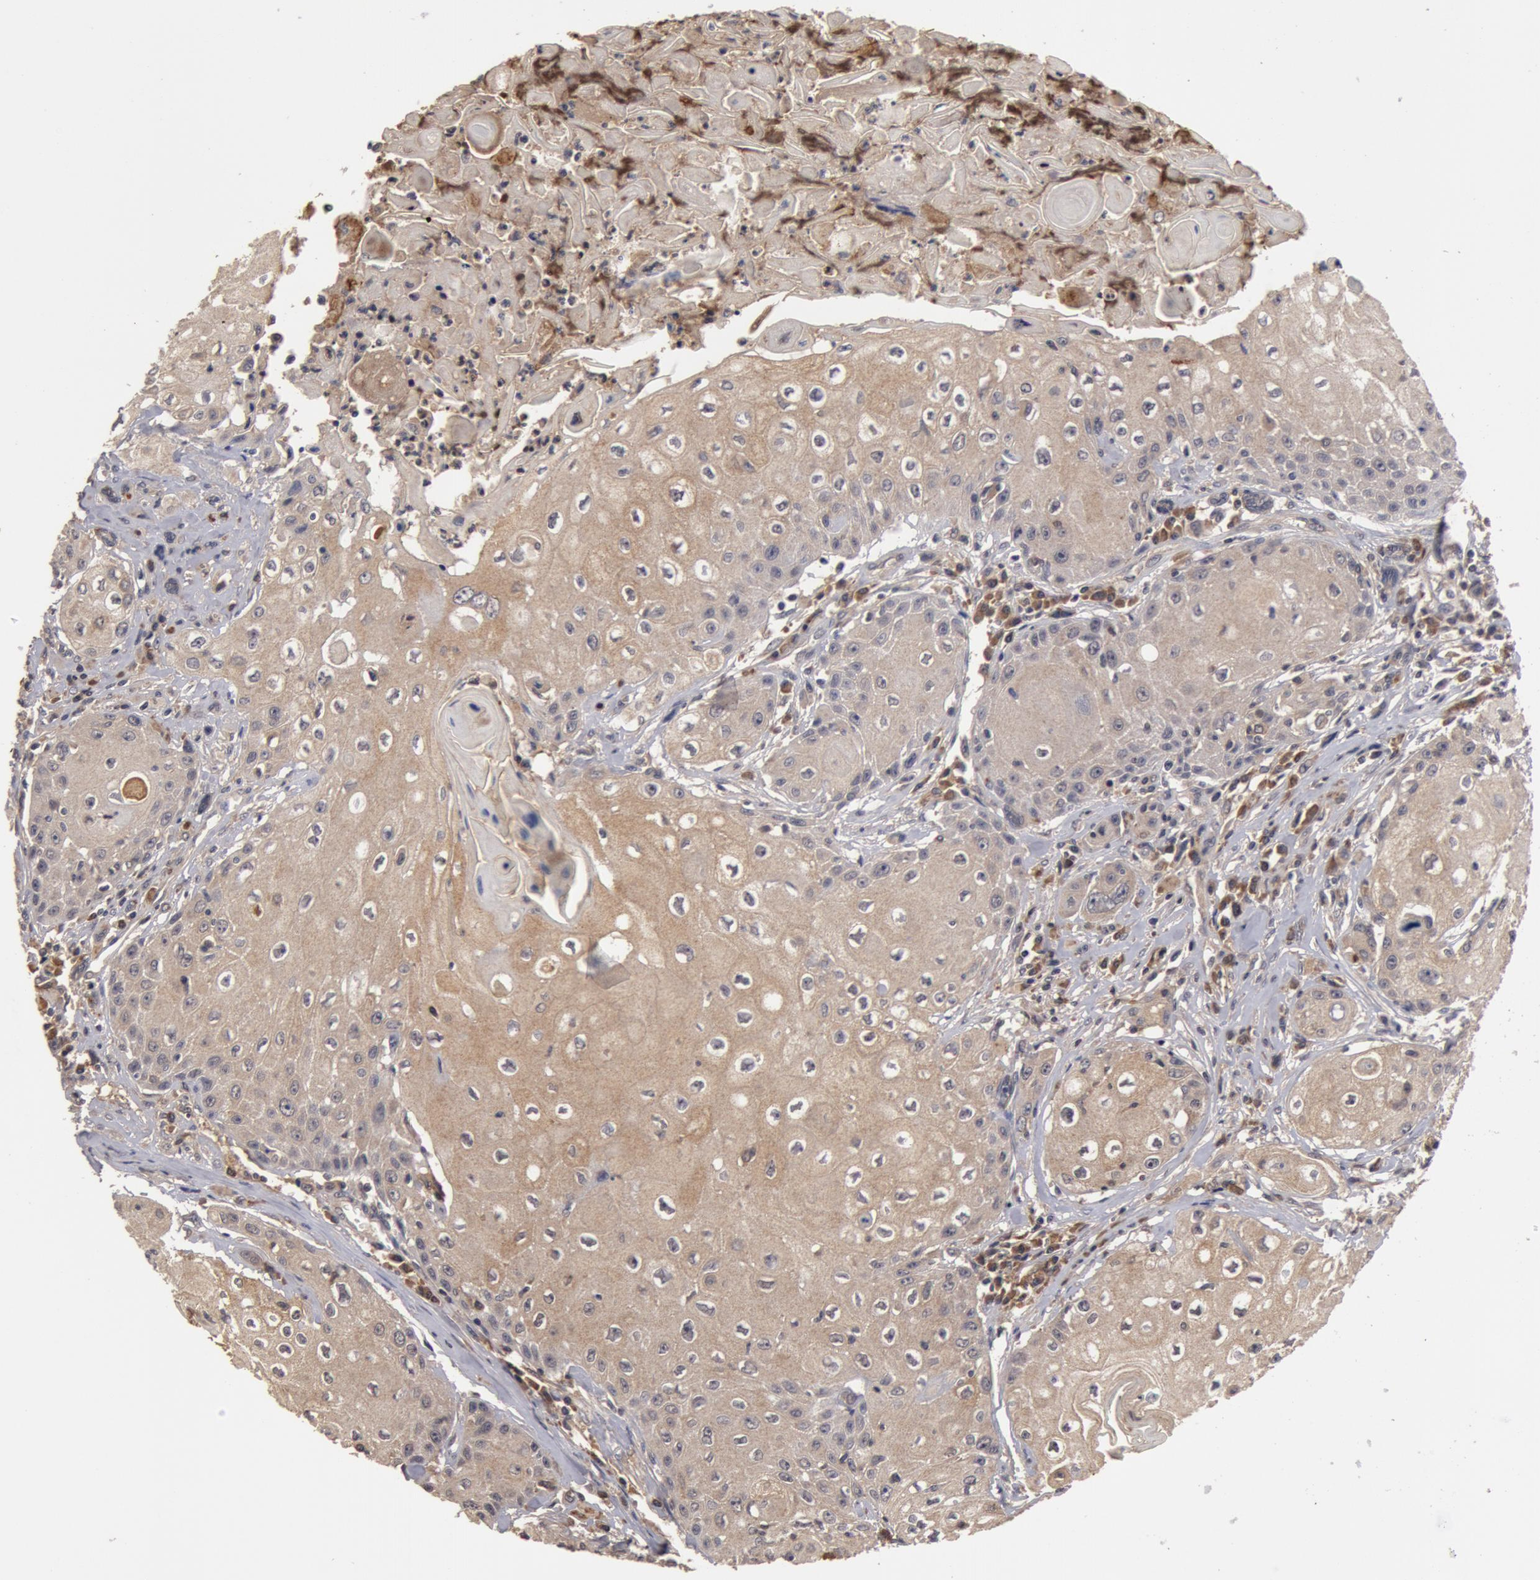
{"staining": {"intensity": "weak", "quantity": ">75%", "location": "cytoplasmic/membranous"}, "tissue": "head and neck cancer", "cell_type": "Tumor cells", "image_type": "cancer", "snomed": [{"axis": "morphology", "description": "Squamous cell carcinoma, NOS"}, {"axis": "topography", "description": "Oral tissue"}, {"axis": "topography", "description": "Head-Neck"}], "caption": "A brown stain shows weak cytoplasmic/membranous positivity of a protein in head and neck squamous cell carcinoma tumor cells.", "gene": "BCHE", "patient": {"sex": "female", "age": 82}}